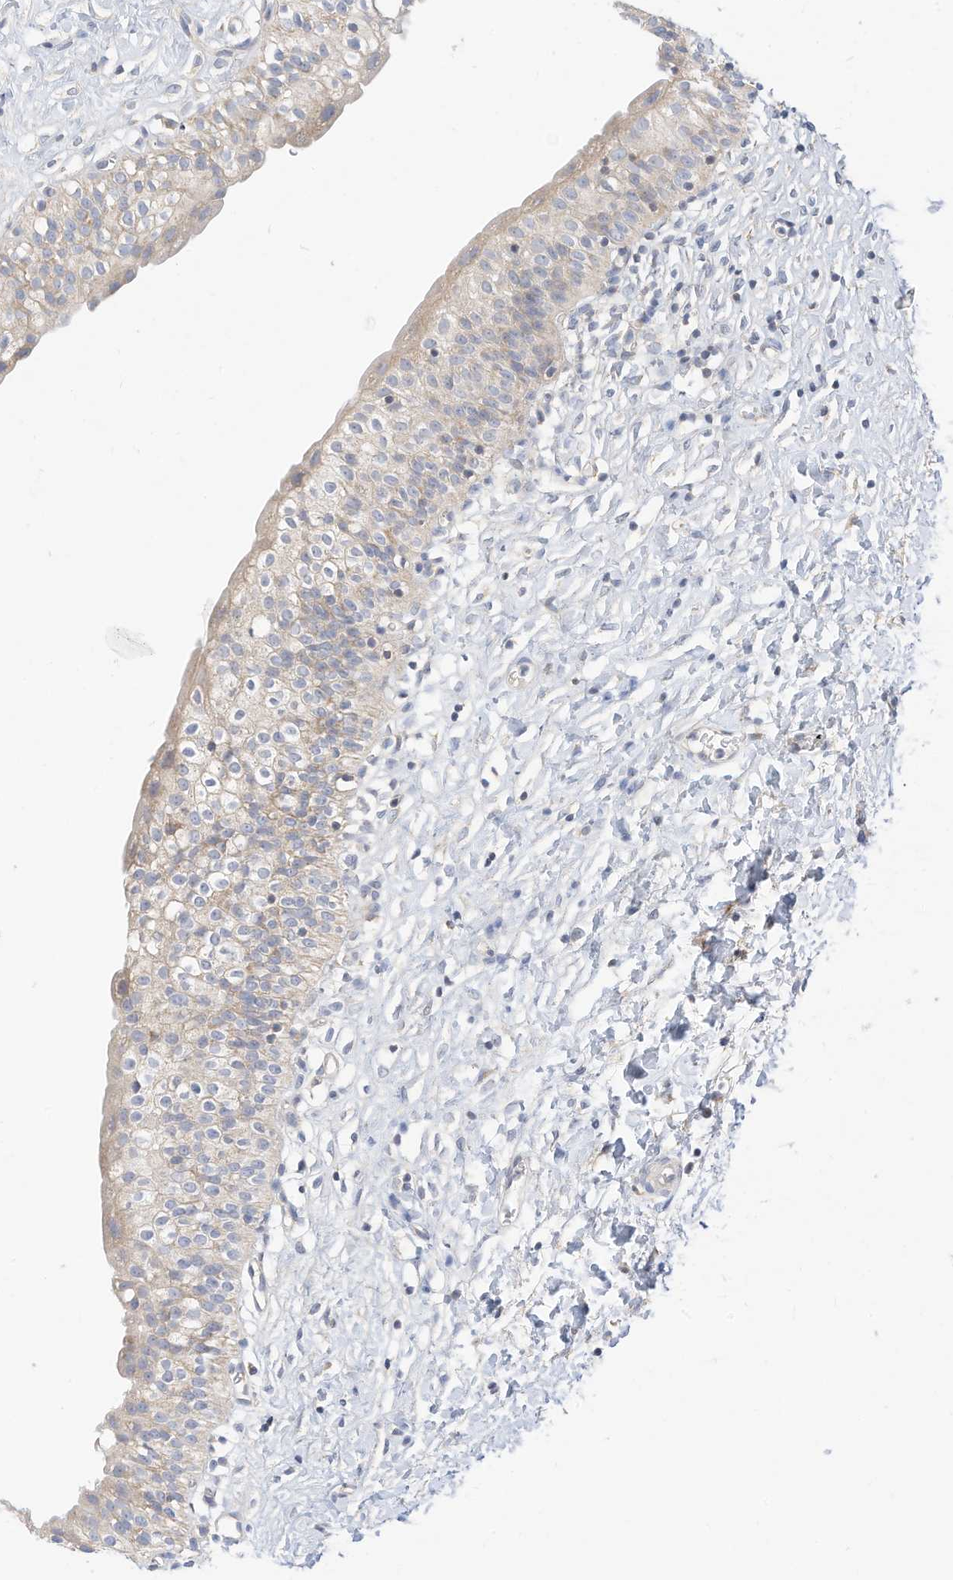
{"staining": {"intensity": "weak", "quantity": "<25%", "location": "cytoplasmic/membranous"}, "tissue": "urinary bladder", "cell_type": "Urothelial cells", "image_type": "normal", "snomed": [{"axis": "morphology", "description": "Normal tissue, NOS"}, {"axis": "topography", "description": "Urinary bladder"}], "caption": "Immunohistochemical staining of benign human urinary bladder reveals no significant staining in urothelial cells. (IHC, brightfield microscopy, high magnification).", "gene": "RHOH", "patient": {"sex": "male", "age": 51}}